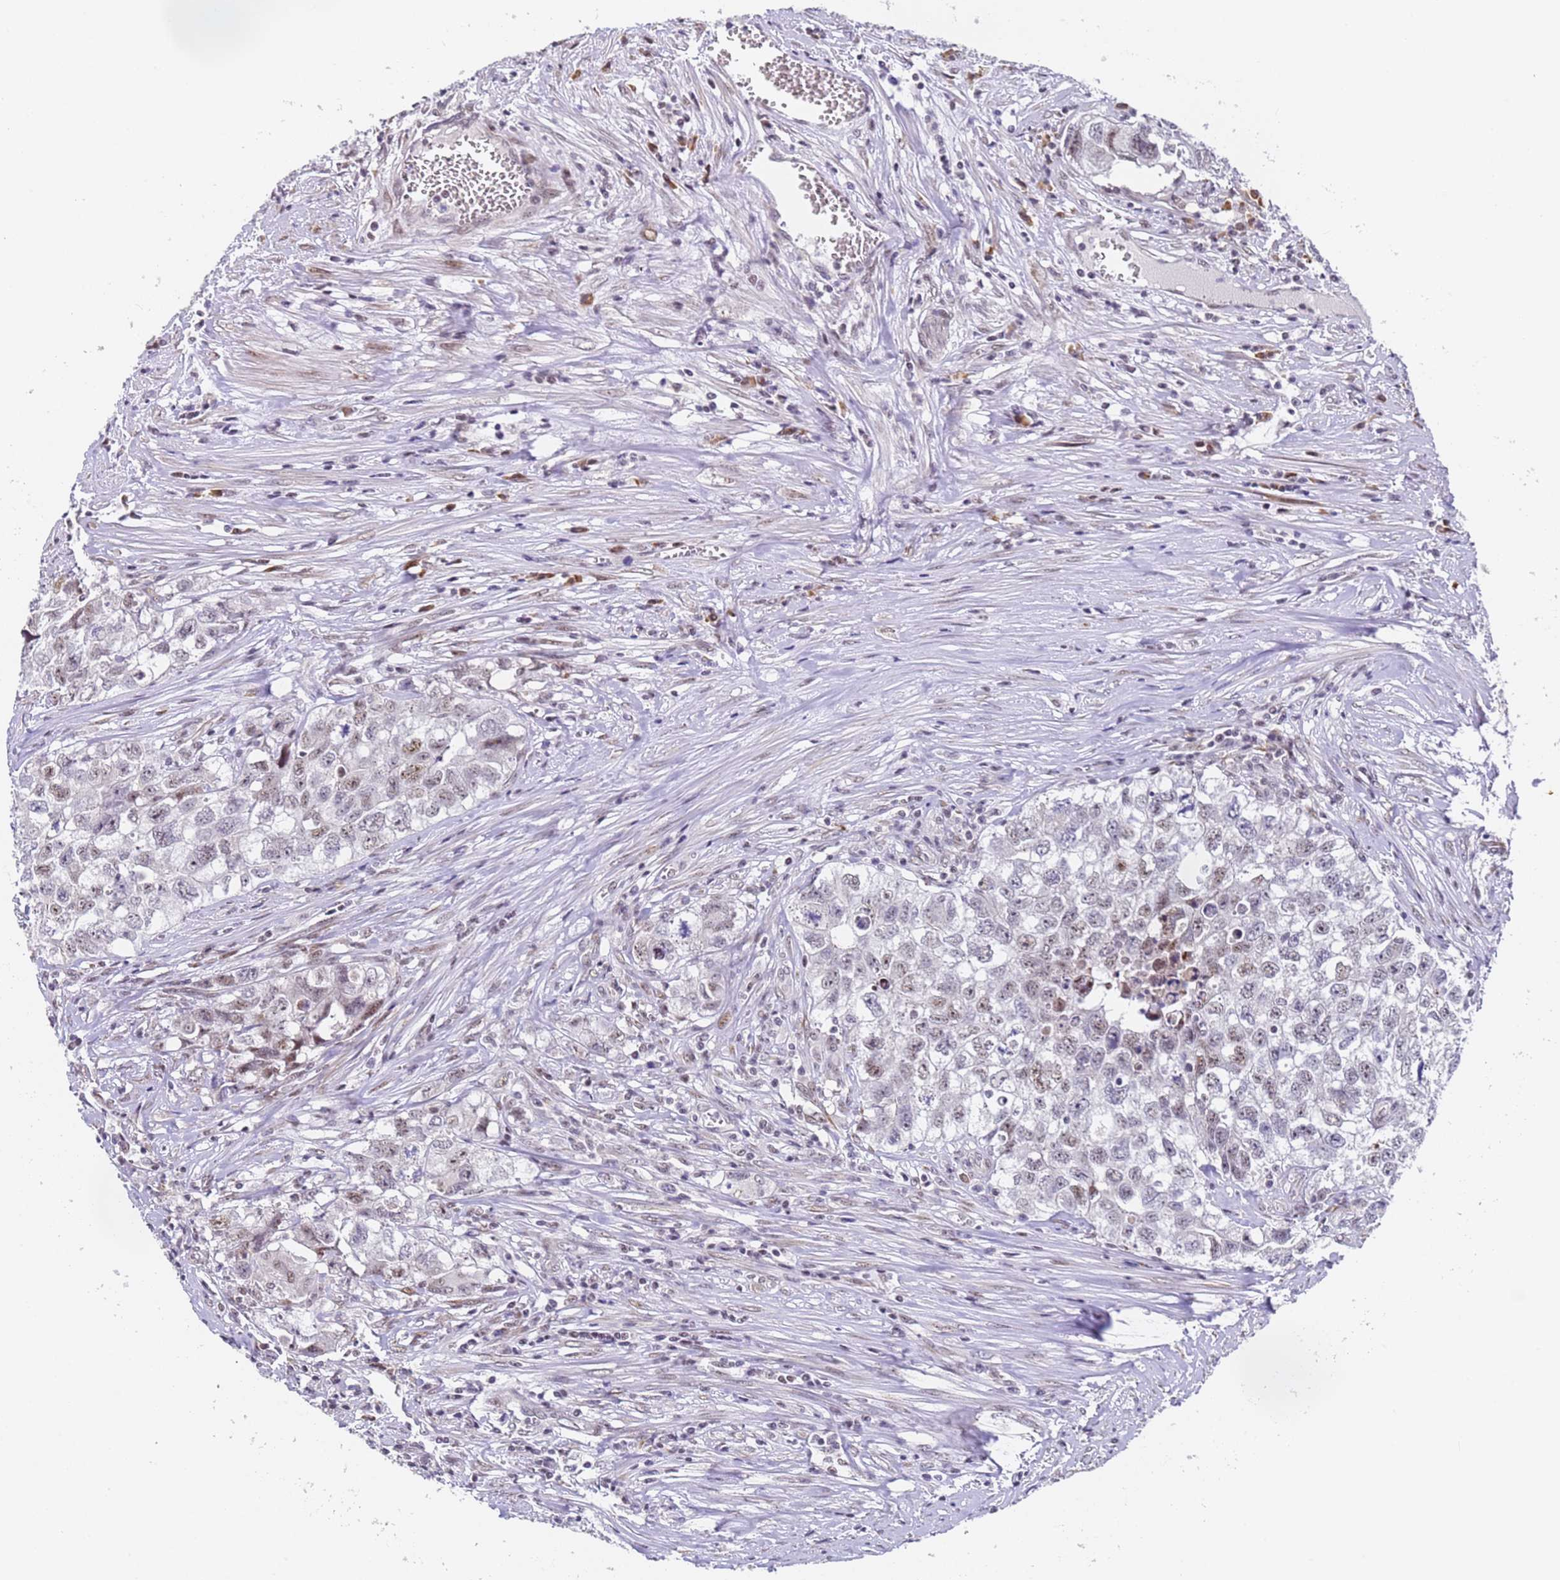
{"staining": {"intensity": "moderate", "quantity": "<25%", "location": "nuclear"}, "tissue": "testis cancer", "cell_type": "Tumor cells", "image_type": "cancer", "snomed": [{"axis": "morphology", "description": "Seminoma, NOS"}, {"axis": "morphology", "description": "Carcinoma, Embryonal, NOS"}, {"axis": "topography", "description": "Testis"}], "caption": "IHC micrograph of neoplastic tissue: testis cancer stained using IHC displays low levels of moderate protein expression localized specifically in the nuclear of tumor cells, appearing as a nuclear brown color.", "gene": "FNBP4", "patient": {"sex": "male", "age": 43}}